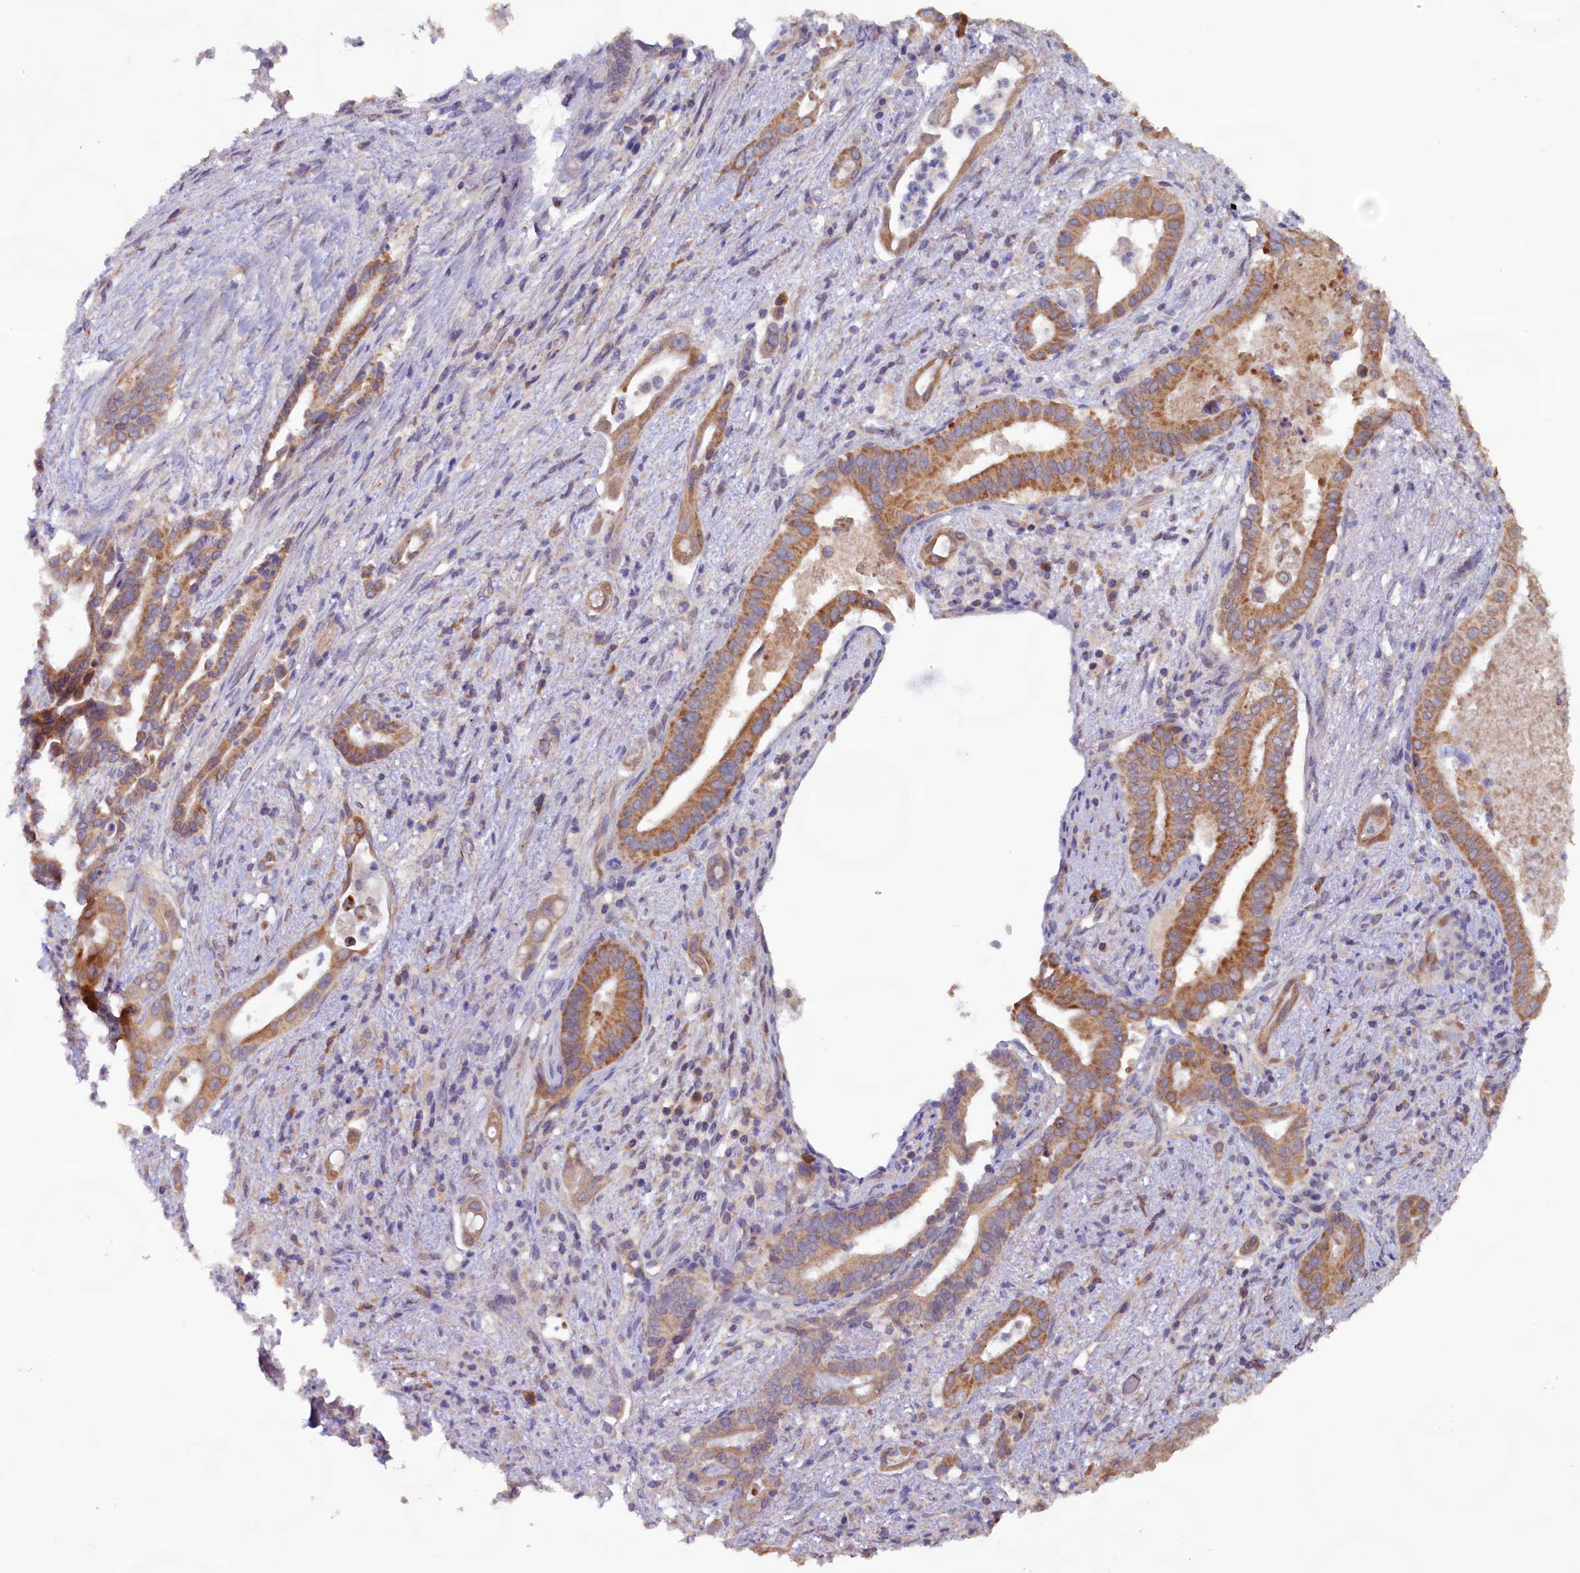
{"staining": {"intensity": "moderate", "quantity": ">75%", "location": "cytoplasmic/membranous"}, "tissue": "pancreatic cancer", "cell_type": "Tumor cells", "image_type": "cancer", "snomed": [{"axis": "morphology", "description": "Adenocarcinoma, NOS"}, {"axis": "topography", "description": "Pancreas"}], "caption": "Brown immunohistochemical staining in pancreatic cancer (adenocarcinoma) shows moderate cytoplasmic/membranous staining in about >75% of tumor cells.", "gene": "FUNDC1", "patient": {"sex": "female", "age": 77}}